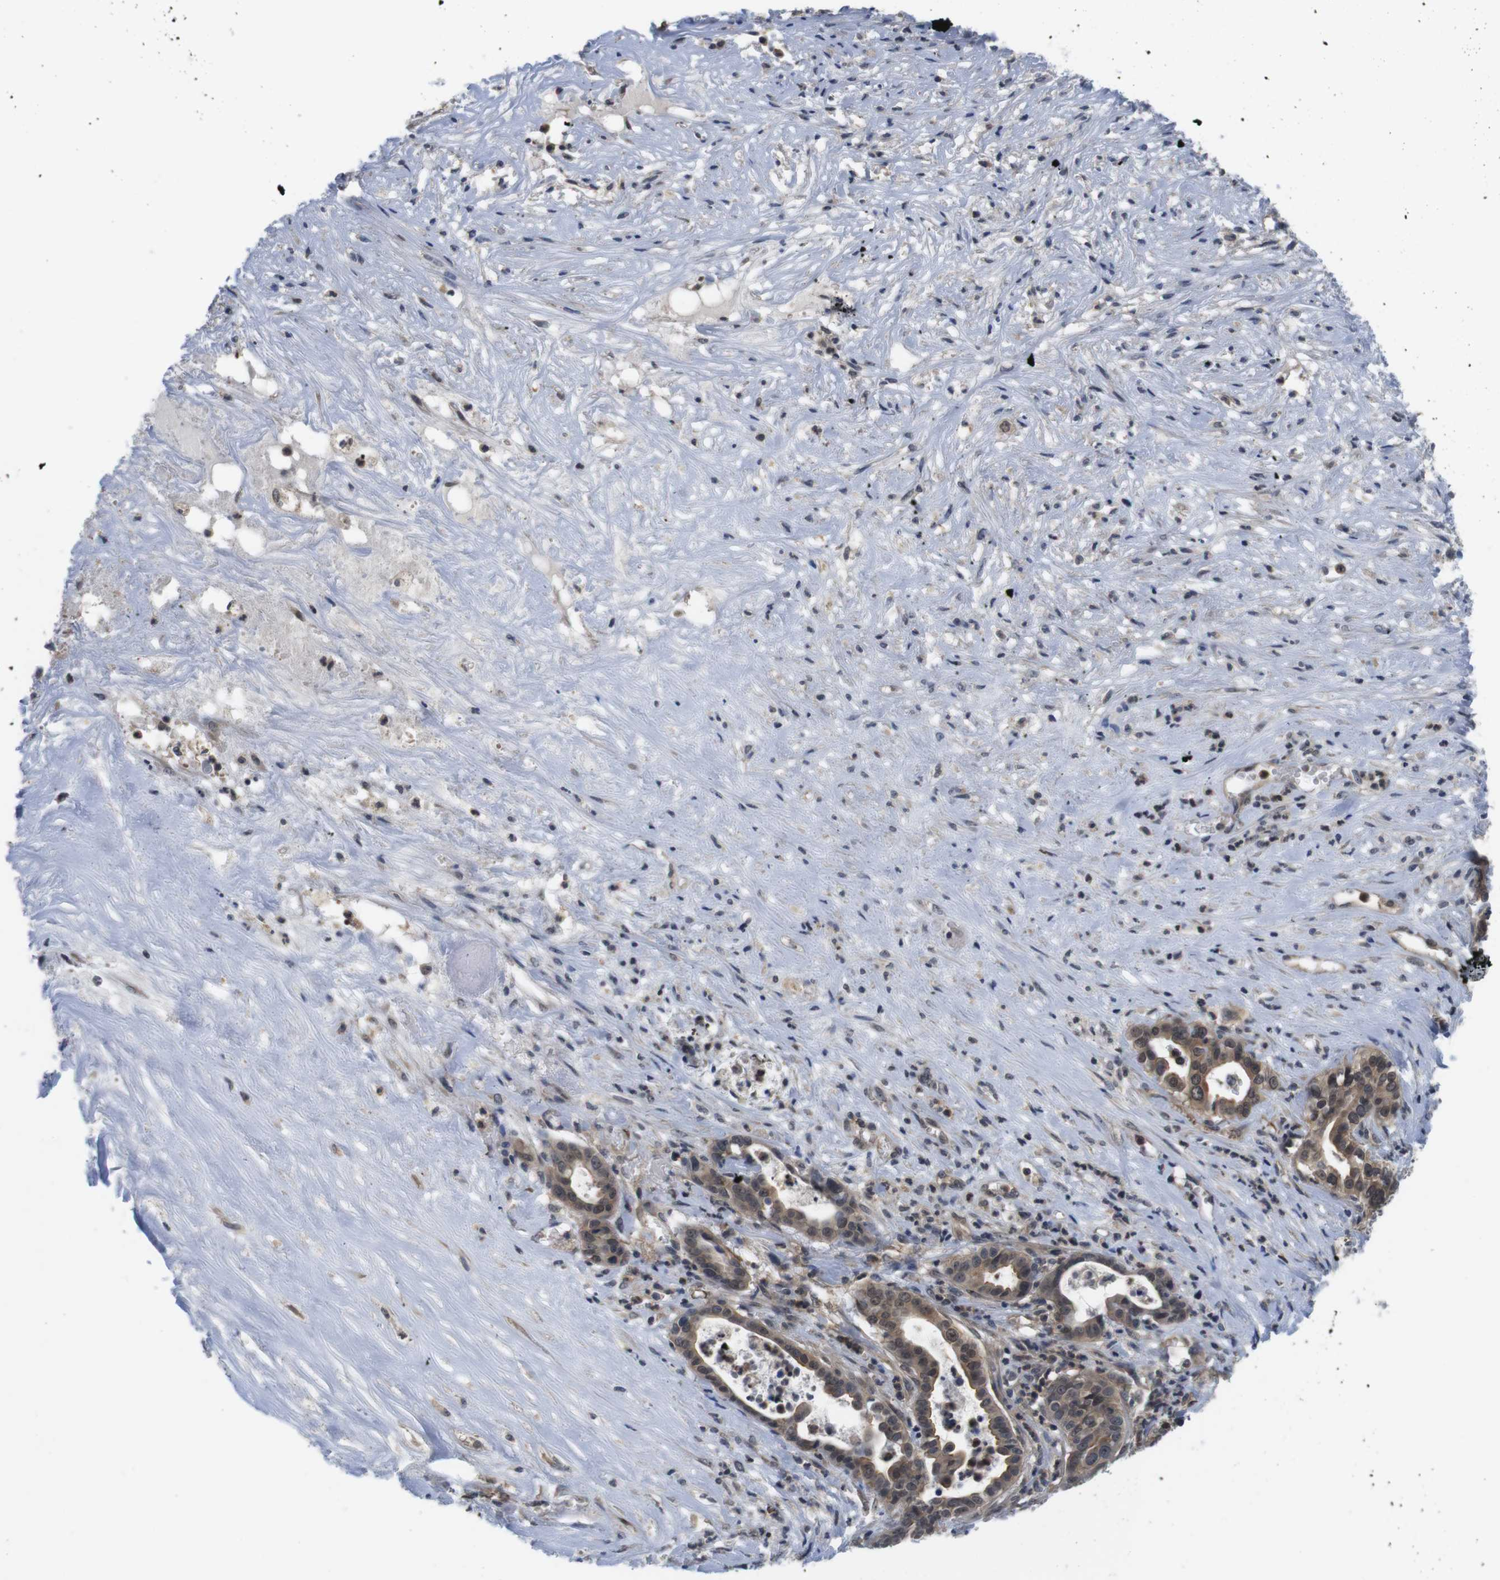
{"staining": {"intensity": "moderate", "quantity": ">75%", "location": "cytoplasmic/membranous"}, "tissue": "liver cancer", "cell_type": "Tumor cells", "image_type": "cancer", "snomed": [{"axis": "morphology", "description": "Cholangiocarcinoma"}, {"axis": "topography", "description": "Liver"}], "caption": "Liver cancer stained for a protein (brown) shows moderate cytoplasmic/membranous positive expression in approximately >75% of tumor cells.", "gene": "FADD", "patient": {"sex": "female", "age": 61}}